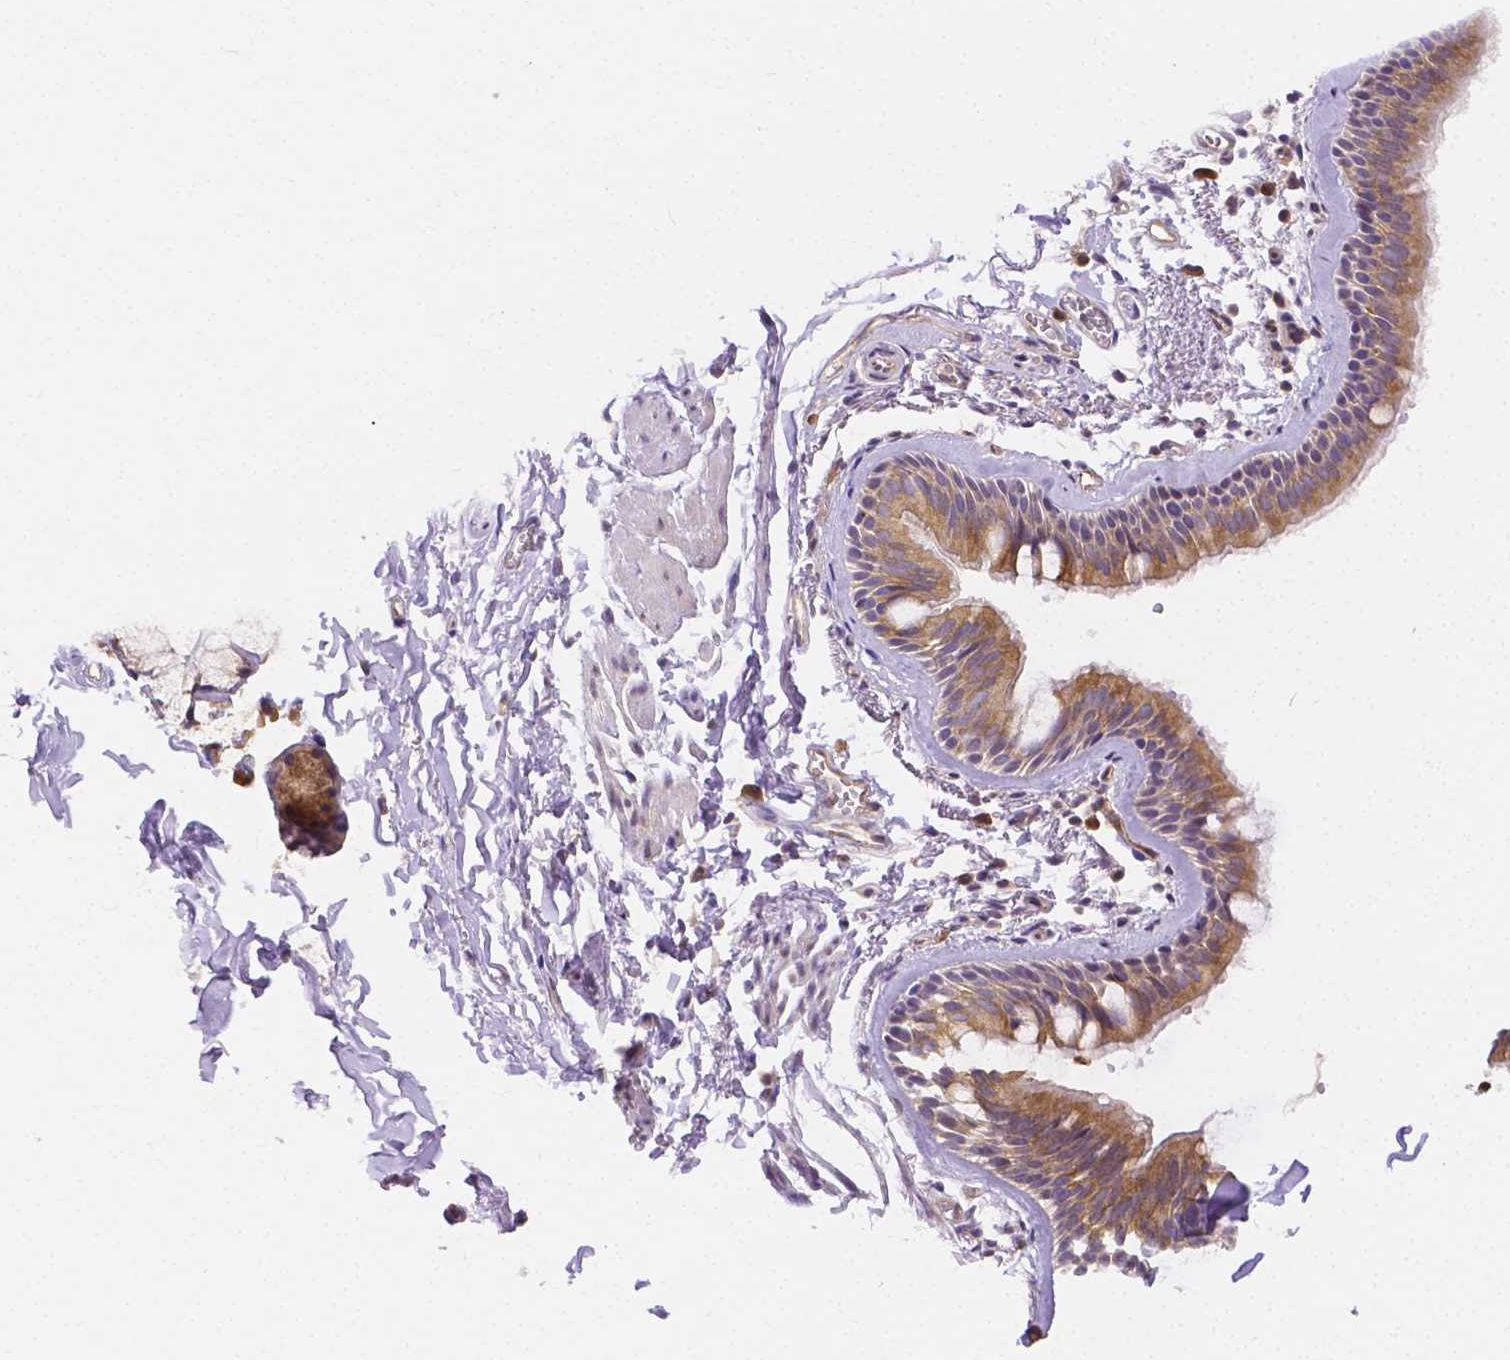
{"staining": {"intensity": "weak", "quantity": ">75%", "location": "cytoplasmic/membranous"}, "tissue": "bronchus", "cell_type": "Respiratory epithelial cells", "image_type": "normal", "snomed": [{"axis": "morphology", "description": "Normal tissue, NOS"}, {"axis": "topography", "description": "Cartilage tissue"}, {"axis": "topography", "description": "Bronchus"}, {"axis": "topography", "description": "Peripheral nerve tissue"}], "caption": "The histopathology image demonstrates immunohistochemical staining of normal bronchus. There is weak cytoplasmic/membranous expression is appreciated in about >75% of respiratory epithelial cells. (brown staining indicates protein expression, while blue staining denotes nuclei).", "gene": "ZNRD2", "patient": {"sex": "female", "age": 59}}